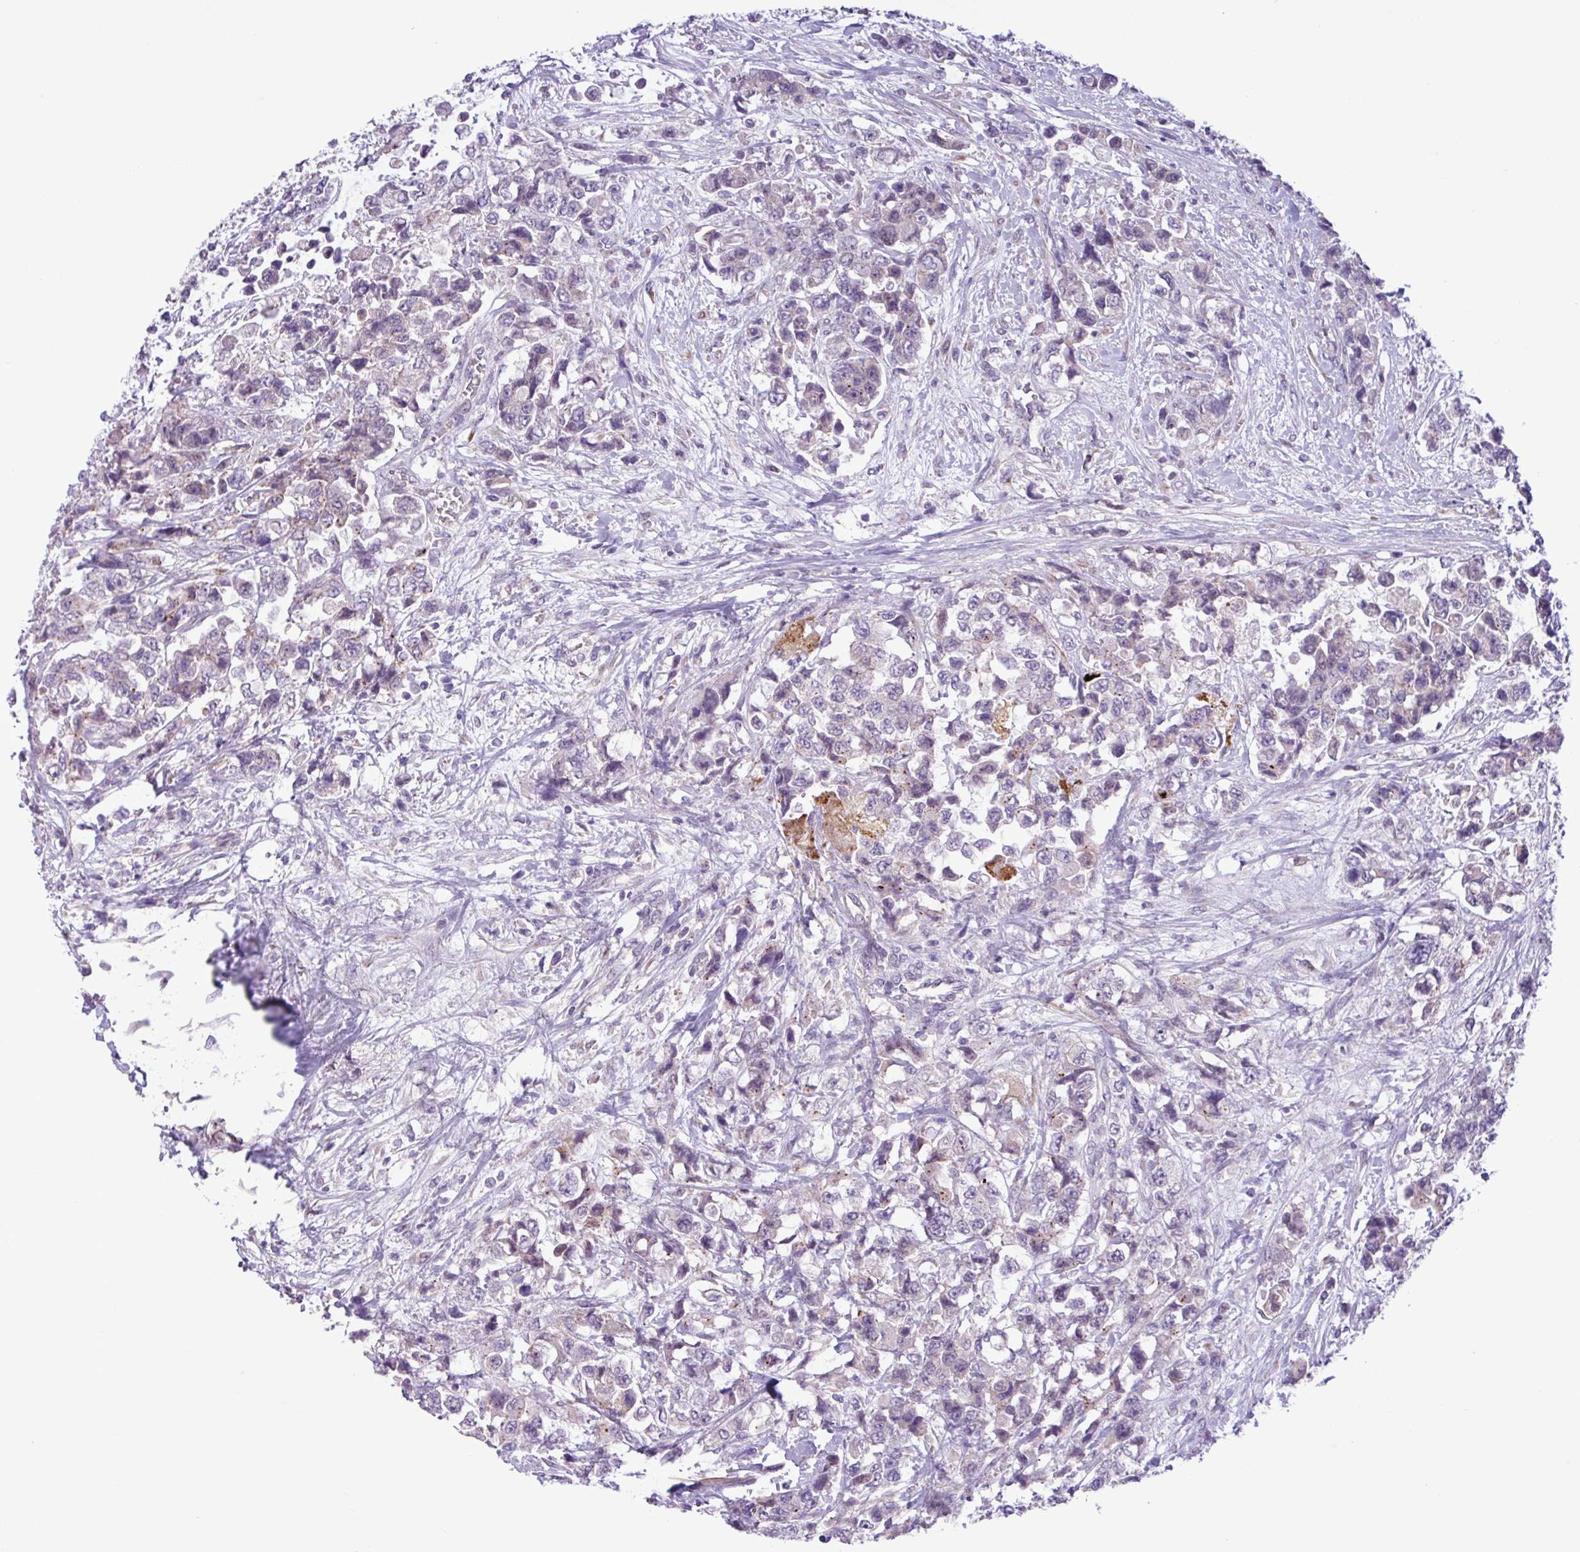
{"staining": {"intensity": "negative", "quantity": "none", "location": "none"}, "tissue": "urothelial cancer", "cell_type": "Tumor cells", "image_type": "cancer", "snomed": [{"axis": "morphology", "description": "Urothelial carcinoma, High grade"}, {"axis": "topography", "description": "Urinary bladder"}], "caption": "Human urothelial cancer stained for a protein using IHC demonstrates no expression in tumor cells.", "gene": "SPINK8", "patient": {"sex": "female", "age": 78}}